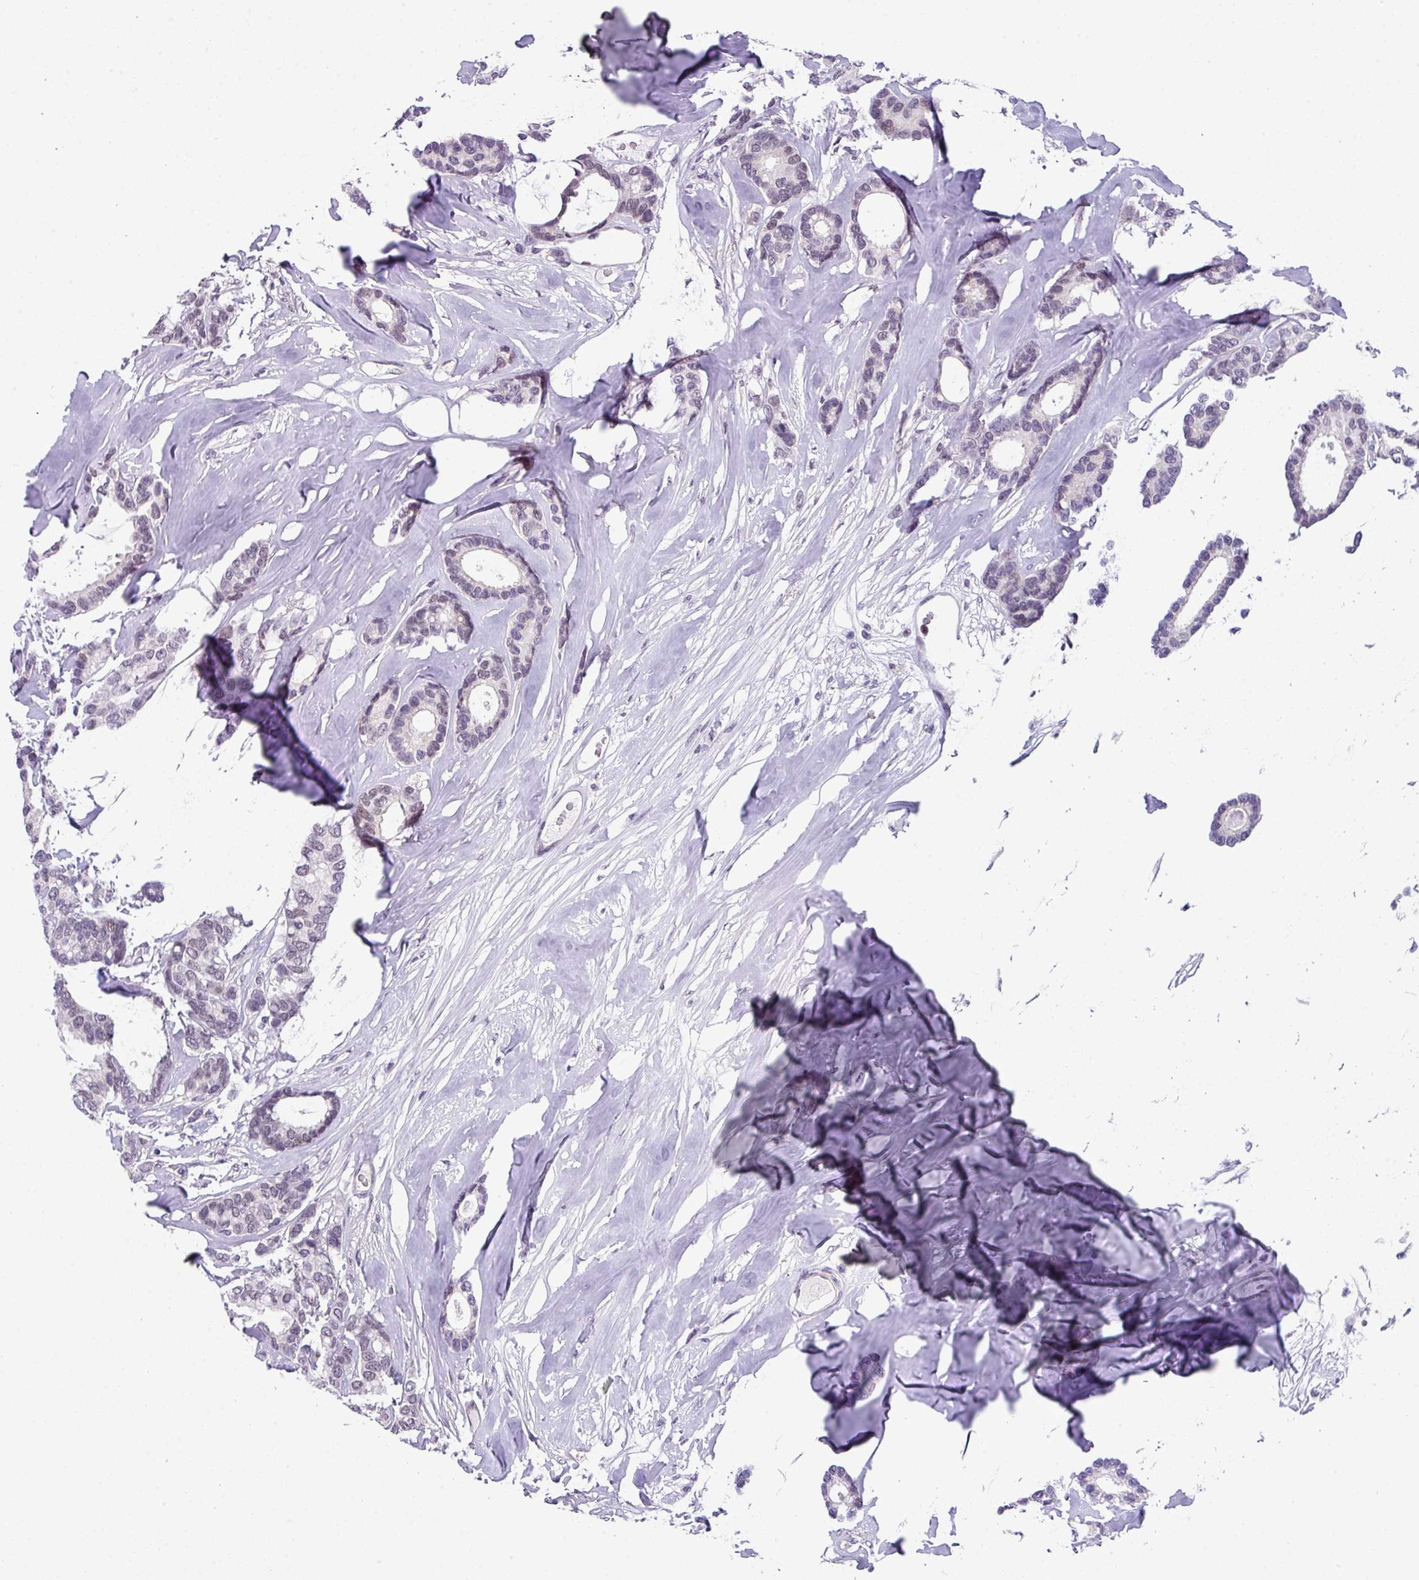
{"staining": {"intensity": "negative", "quantity": "none", "location": "none"}, "tissue": "breast cancer", "cell_type": "Tumor cells", "image_type": "cancer", "snomed": [{"axis": "morphology", "description": "Duct carcinoma"}, {"axis": "topography", "description": "Breast"}], "caption": "The immunohistochemistry (IHC) image has no significant positivity in tumor cells of breast invasive ductal carcinoma tissue. (Immunohistochemistry (ihc), brightfield microscopy, high magnification).", "gene": "ZFP3", "patient": {"sex": "female", "age": 87}}